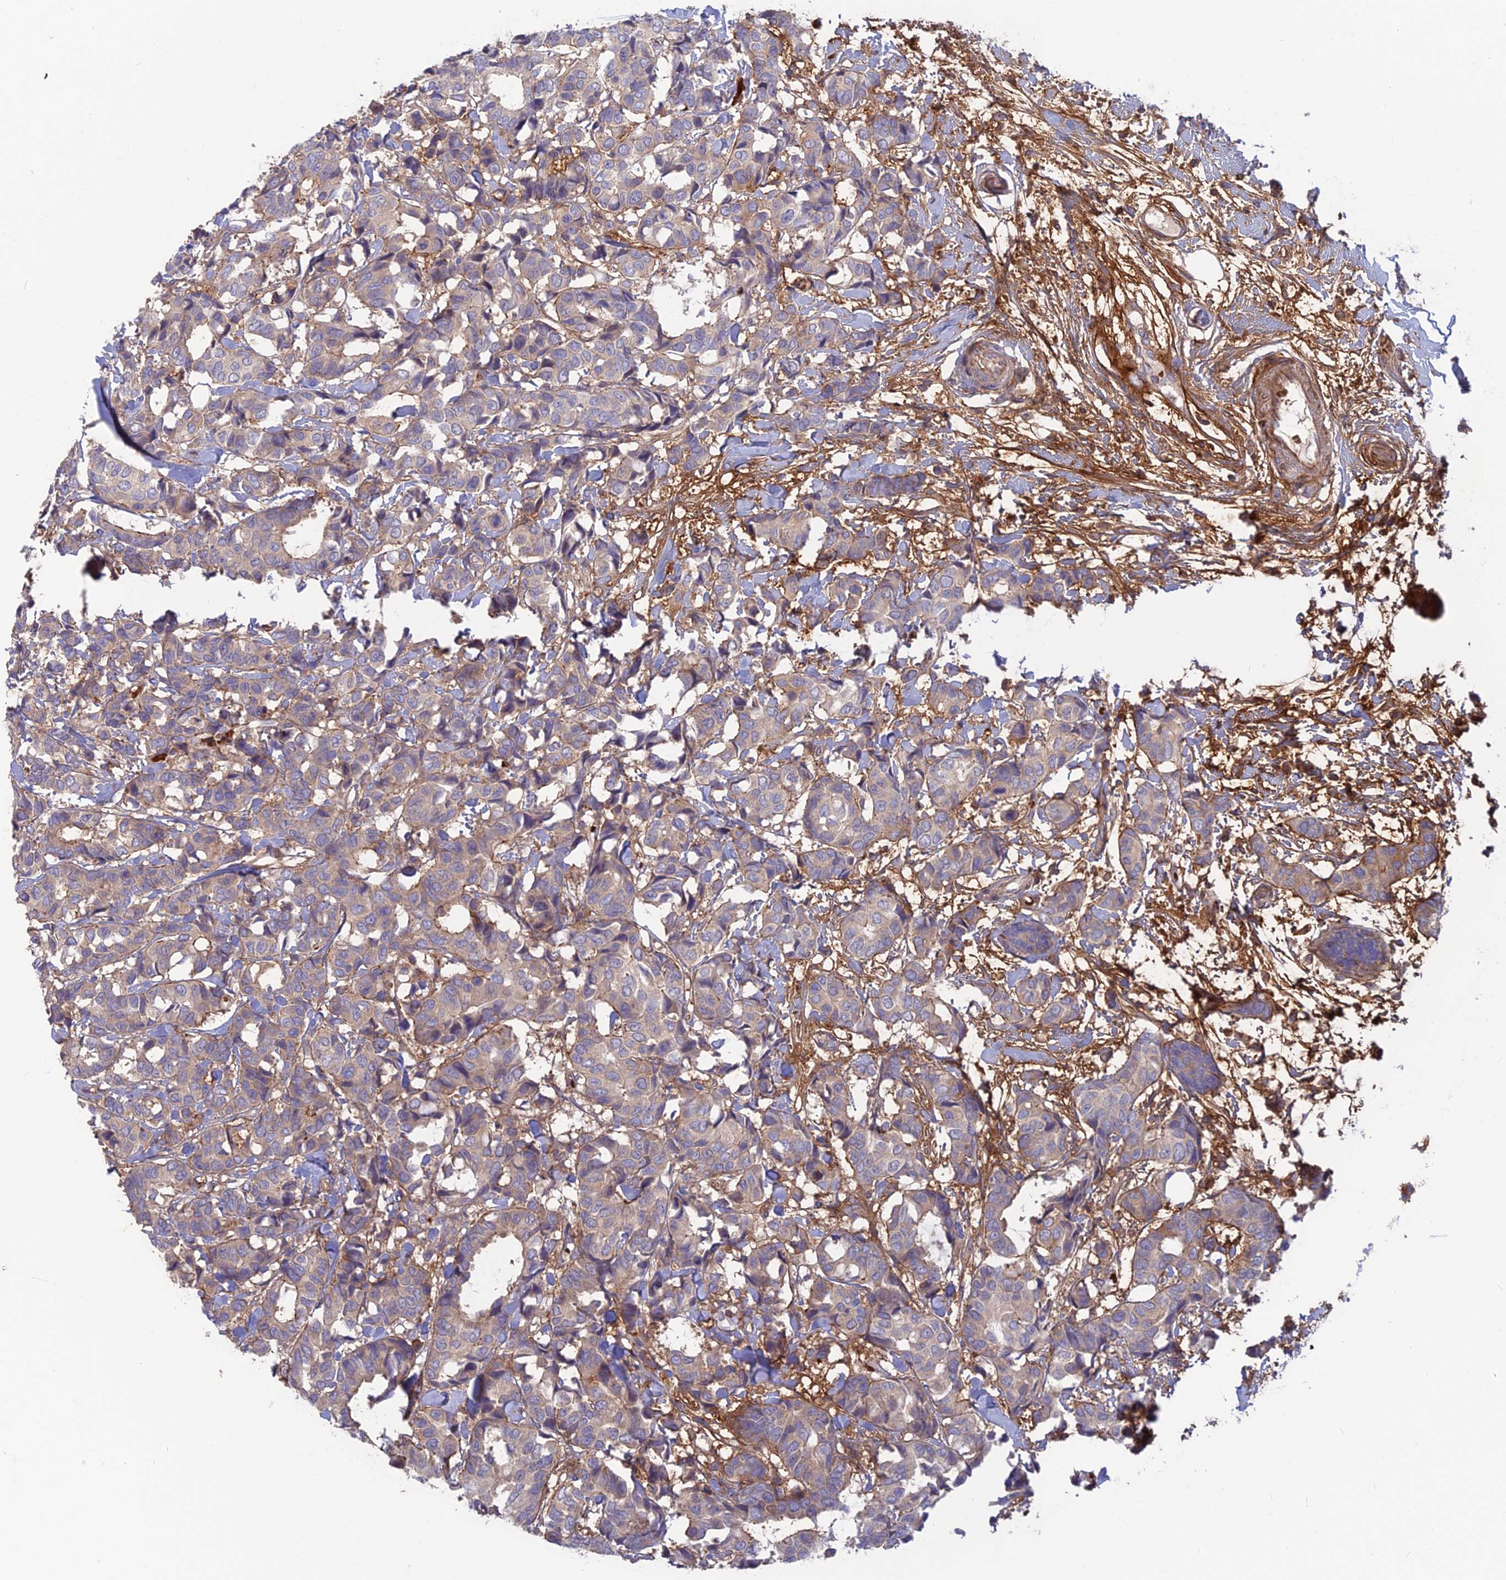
{"staining": {"intensity": "negative", "quantity": "none", "location": "none"}, "tissue": "breast cancer", "cell_type": "Tumor cells", "image_type": "cancer", "snomed": [{"axis": "morphology", "description": "Normal tissue, NOS"}, {"axis": "morphology", "description": "Duct carcinoma"}, {"axis": "topography", "description": "Breast"}], "caption": "High magnification brightfield microscopy of breast cancer (intraductal carcinoma) stained with DAB (brown) and counterstained with hematoxylin (blue): tumor cells show no significant expression.", "gene": "CPNE7", "patient": {"sex": "female", "age": 87}}